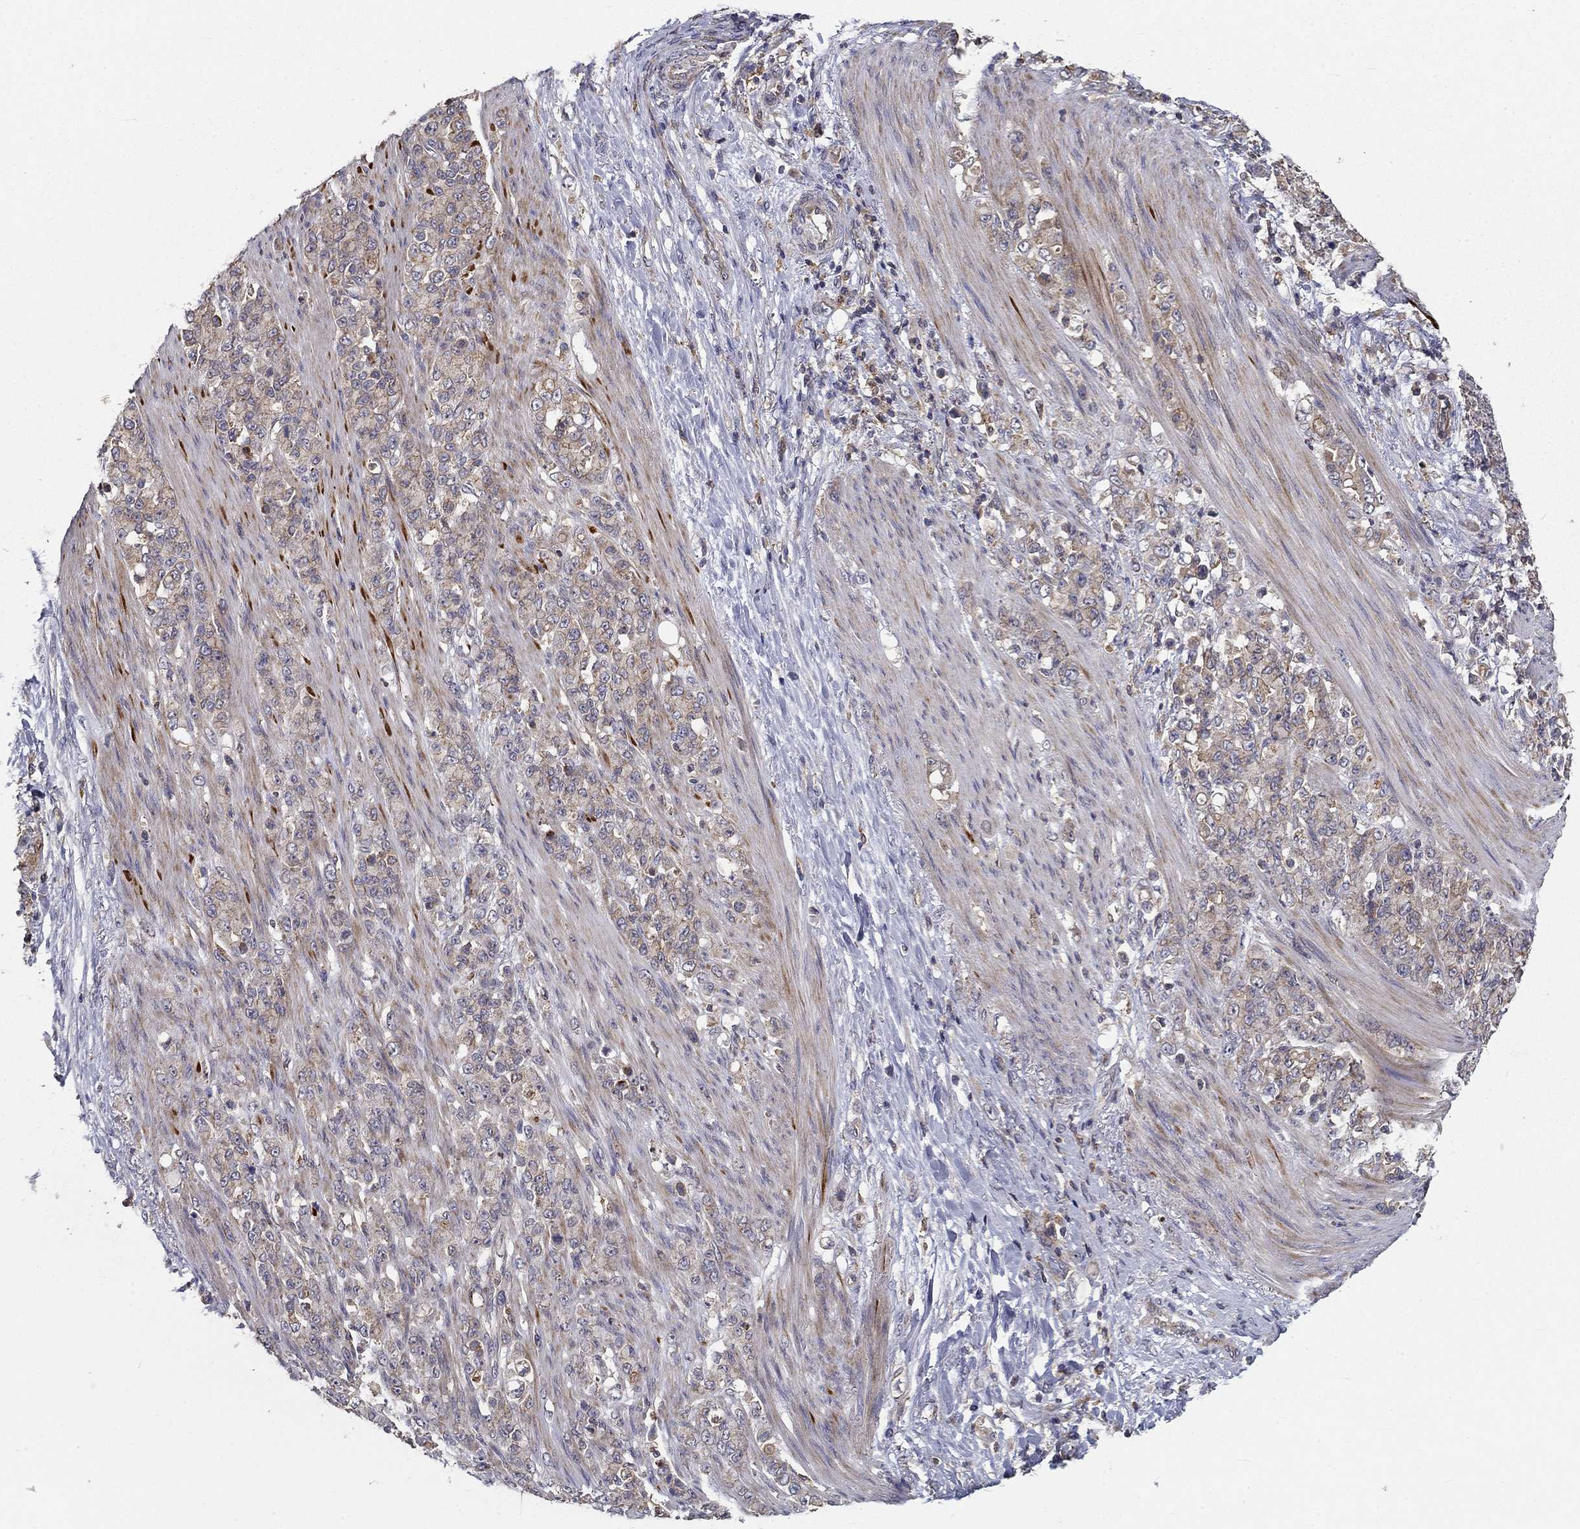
{"staining": {"intensity": "weak", "quantity": "<25%", "location": "cytoplasmic/membranous"}, "tissue": "stomach cancer", "cell_type": "Tumor cells", "image_type": "cancer", "snomed": [{"axis": "morphology", "description": "Adenocarcinoma, NOS"}, {"axis": "topography", "description": "Stomach"}], "caption": "Micrograph shows no protein staining in tumor cells of stomach cancer (adenocarcinoma) tissue. Nuclei are stained in blue.", "gene": "ALDH4A1", "patient": {"sex": "female", "age": 79}}